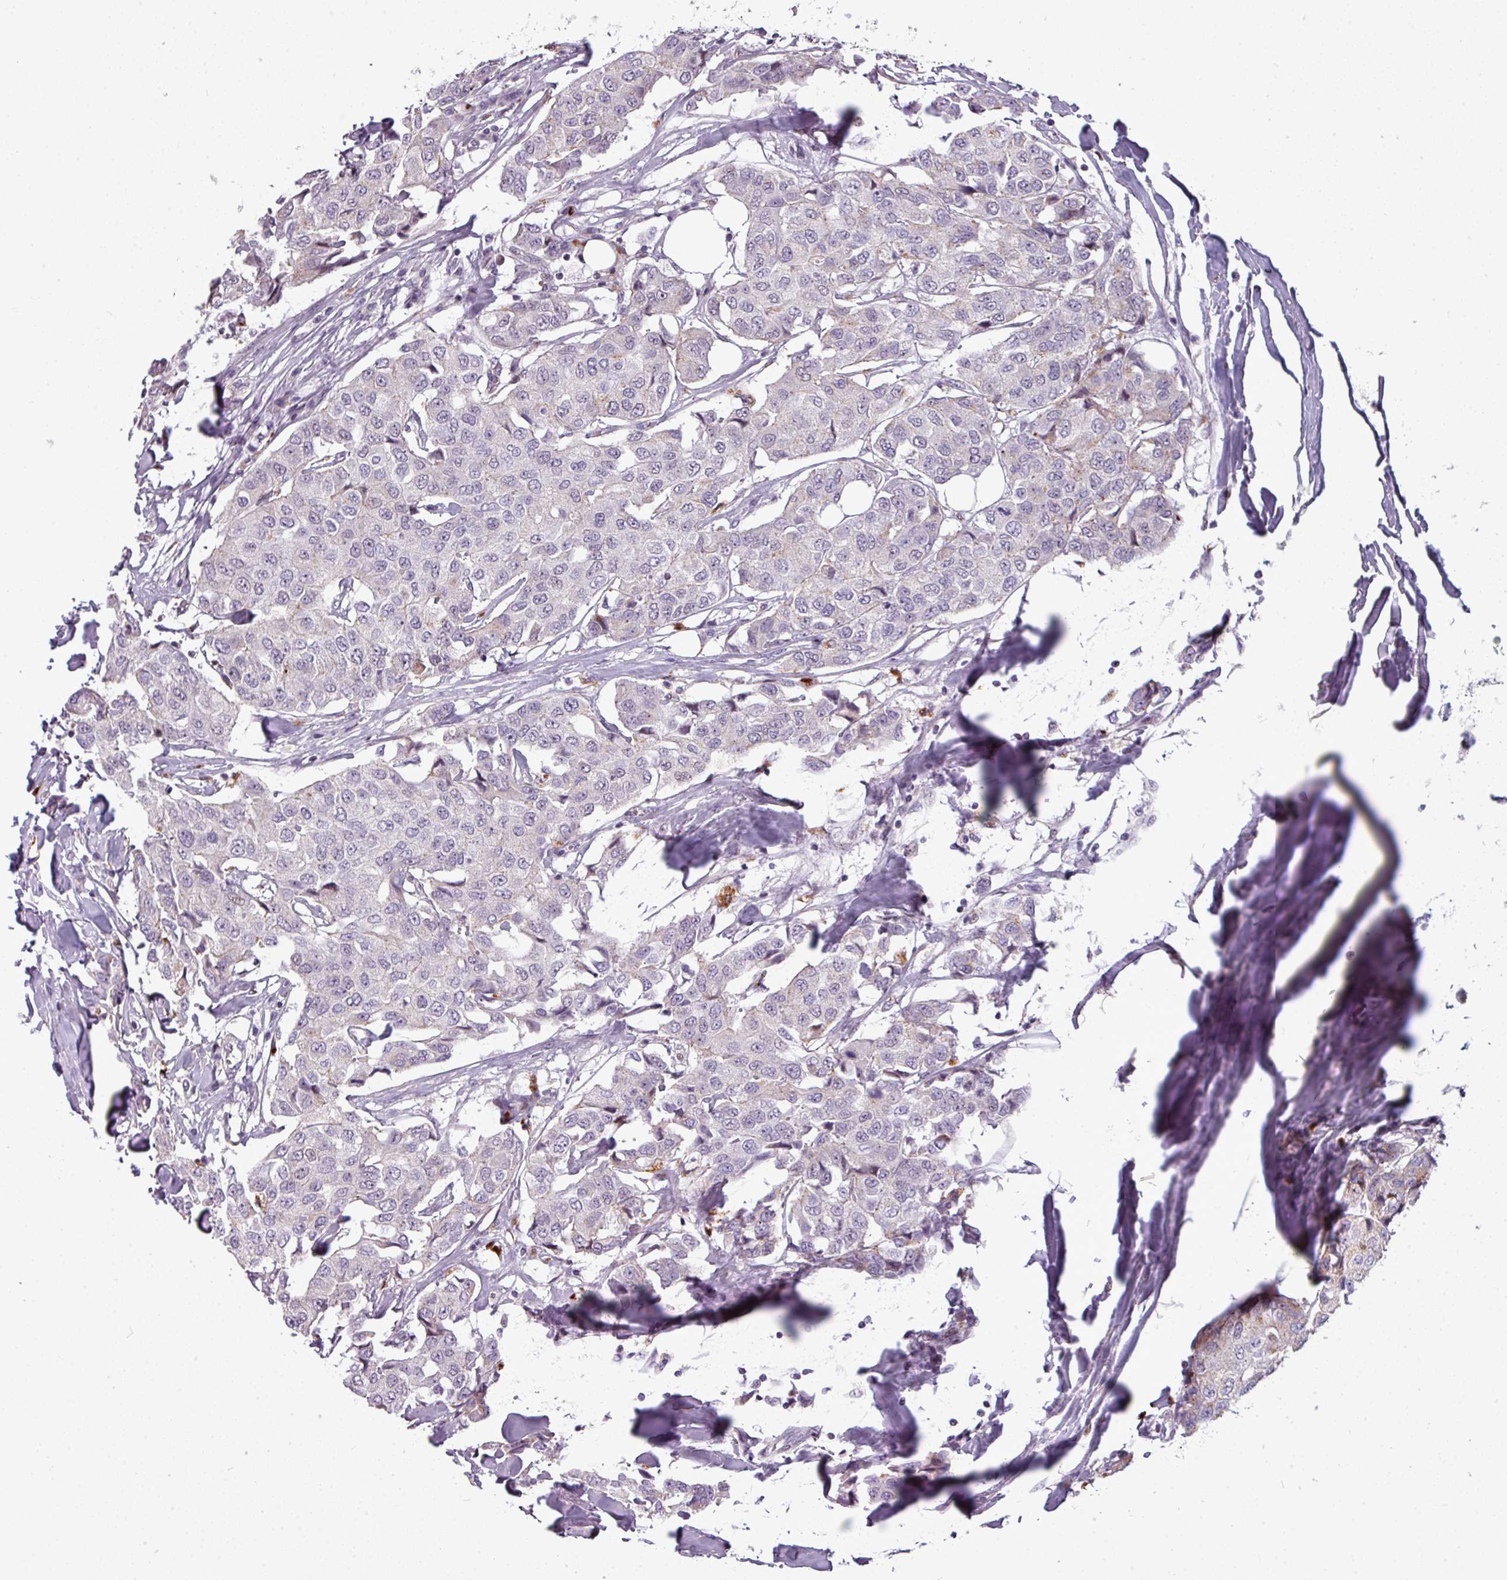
{"staining": {"intensity": "negative", "quantity": "none", "location": "none"}, "tissue": "breast cancer", "cell_type": "Tumor cells", "image_type": "cancer", "snomed": [{"axis": "morphology", "description": "Duct carcinoma"}, {"axis": "topography", "description": "Breast"}], "caption": "Micrograph shows no protein positivity in tumor cells of breast intraductal carcinoma tissue.", "gene": "TMEFF1", "patient": {"sex": "female", "age": 80}}